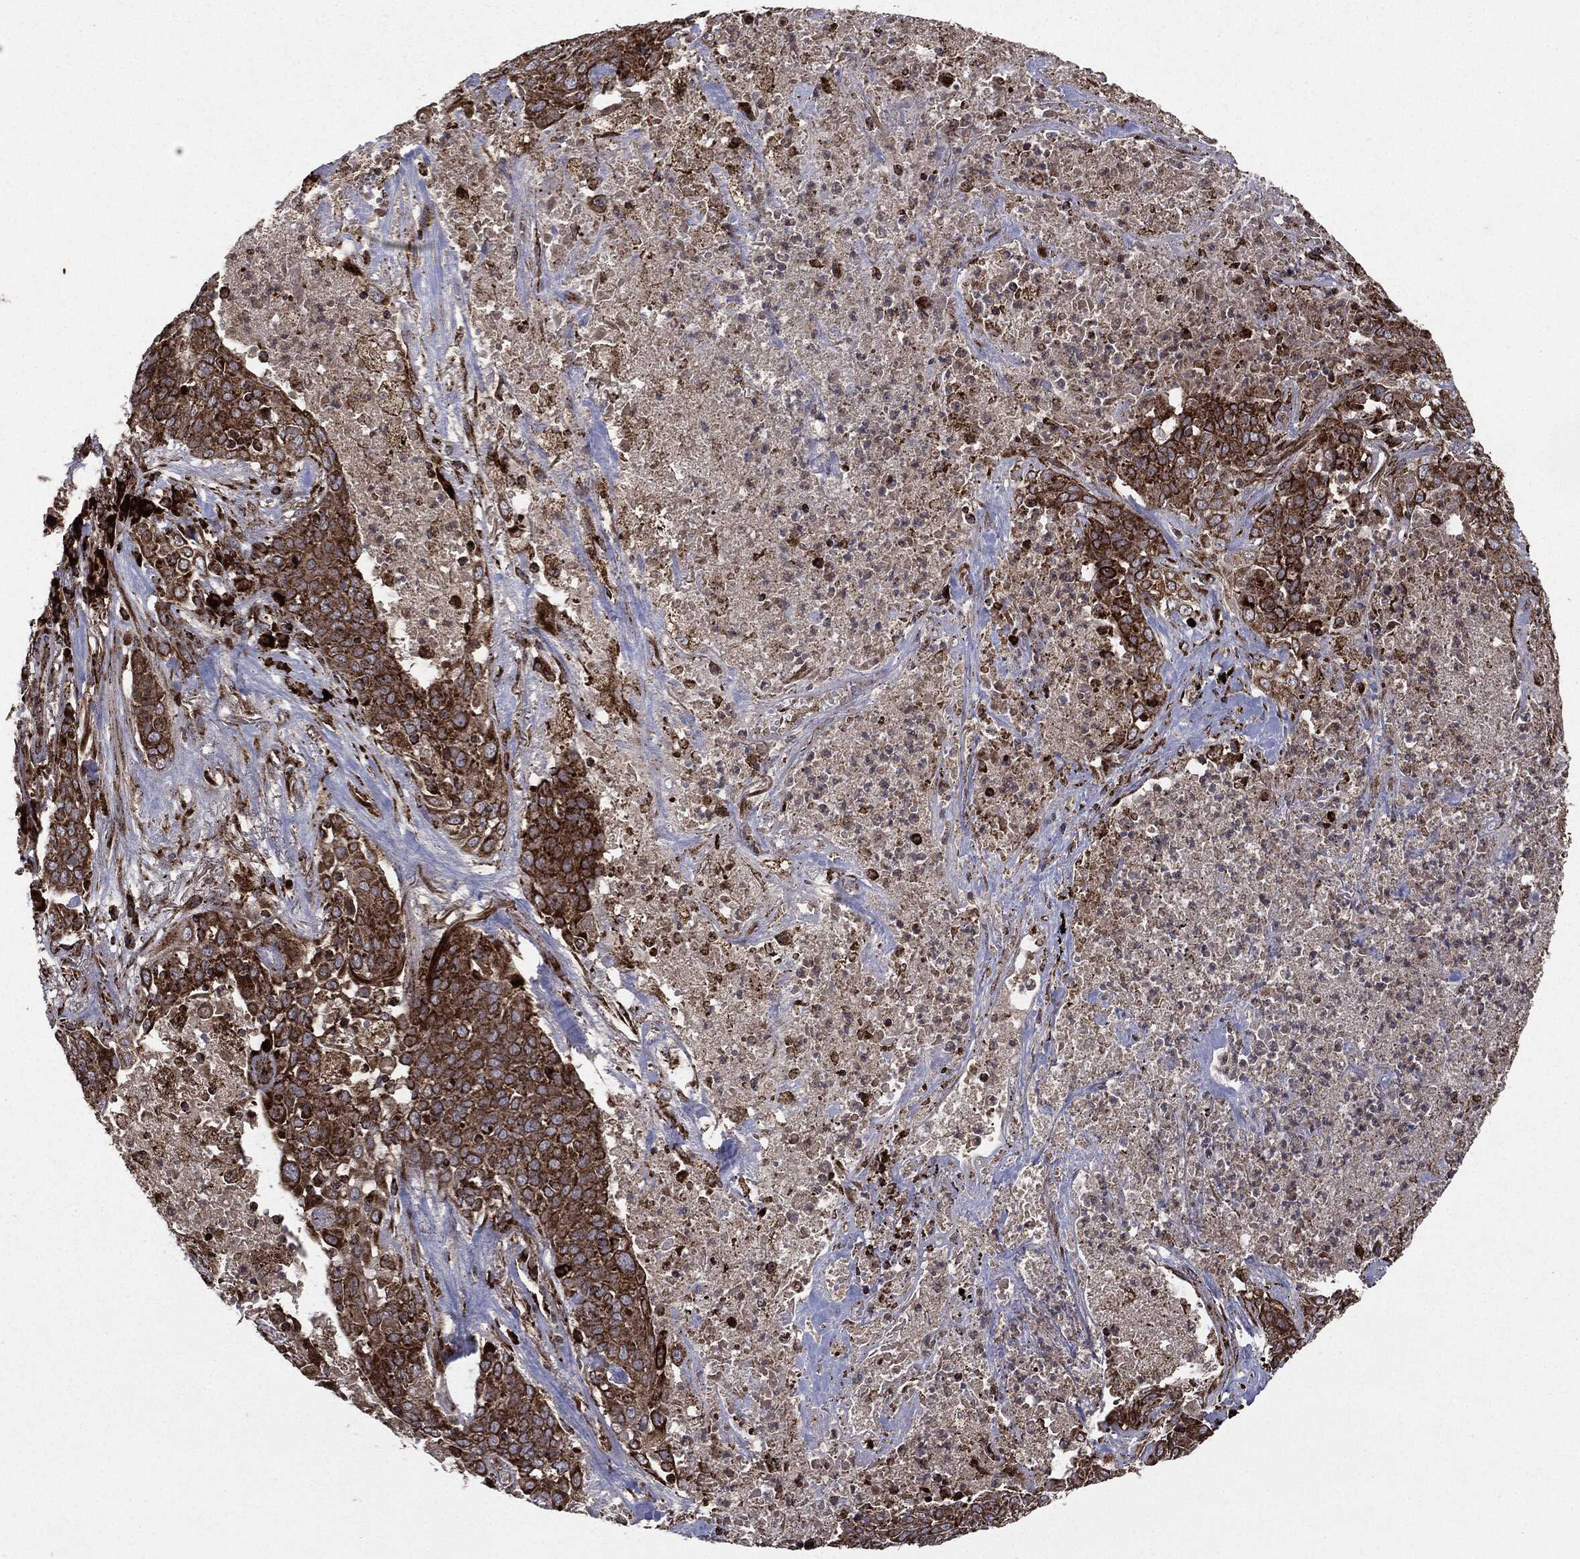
{"staining": {"intensity": "strong", "quantity": ">75%", "location": "cytoplasmic/membranous"}, "tissue": "lung cancer", "cell_type": "Tumor cells", "image_type": "cancer", "snomed": [{"axis": "morphology", "description": "Squamous cell carcinoma, NOS"}, {"axis": "topography", "description": "Lung"}], "caption": "Protein staining by immunohistochemistry reveals strong cytoplasmic/membranous positivity in approximately >75% of tumor cells in lung squamous cell carcinoma. Ihc stains the protein in brown and the nuclei are stained blue.", "gene": "MAP2K1", "patient": {"sex": "male", "age": 82}}